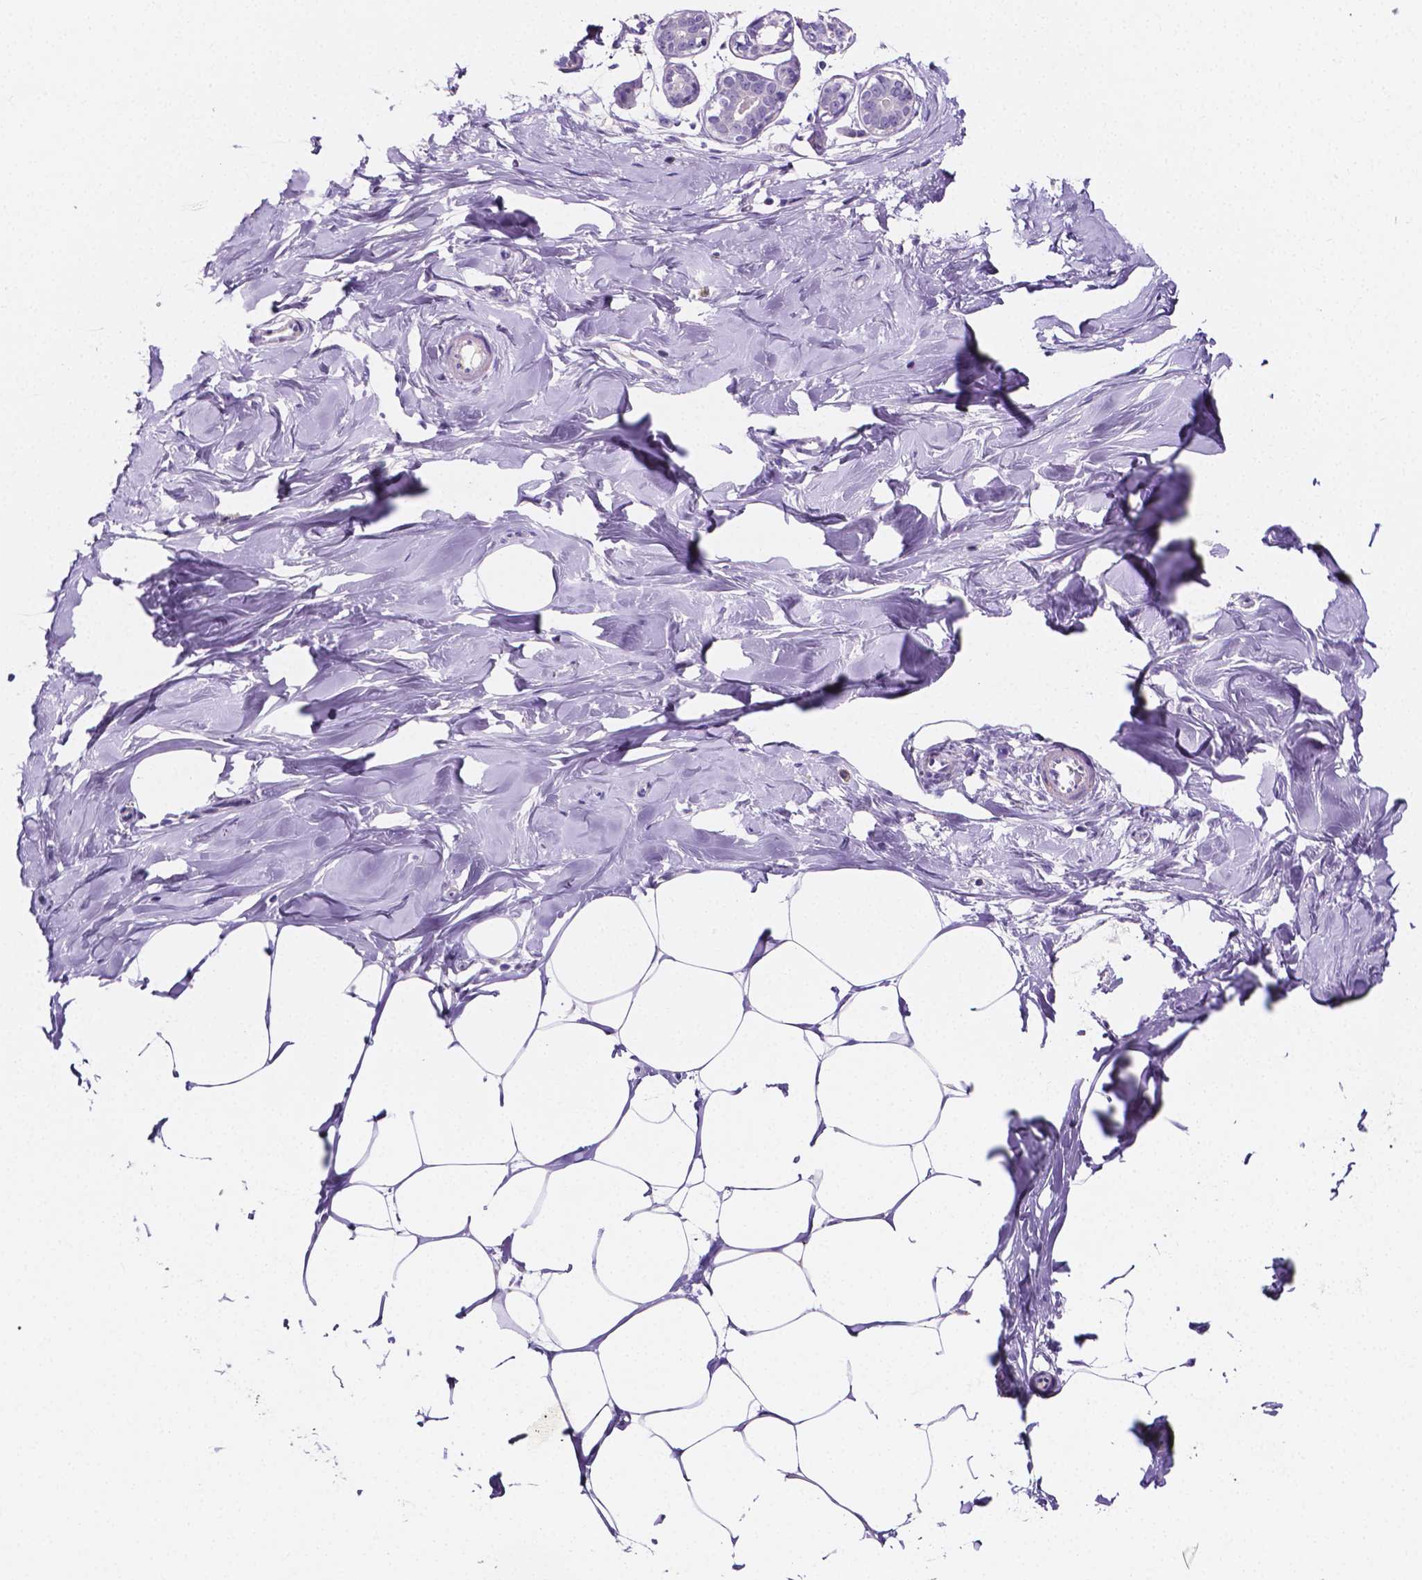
{"staining": {"intensity": "negative", "quantity": "none", "location": "none"}, "tissue": "breast", "cell_type": "Adipocytes", "image_type": "normal", "snomed": [{"axis": "morphology", "description": "Normal tissue, NOS"}, {"axis": "topography", "description": "Breast"}], "caption": "Histopathology image shows no significant protein positivity in adipocytes of normal breast.", "gene": "NRGN", "patient": {"sex": "female", "age": 27}}